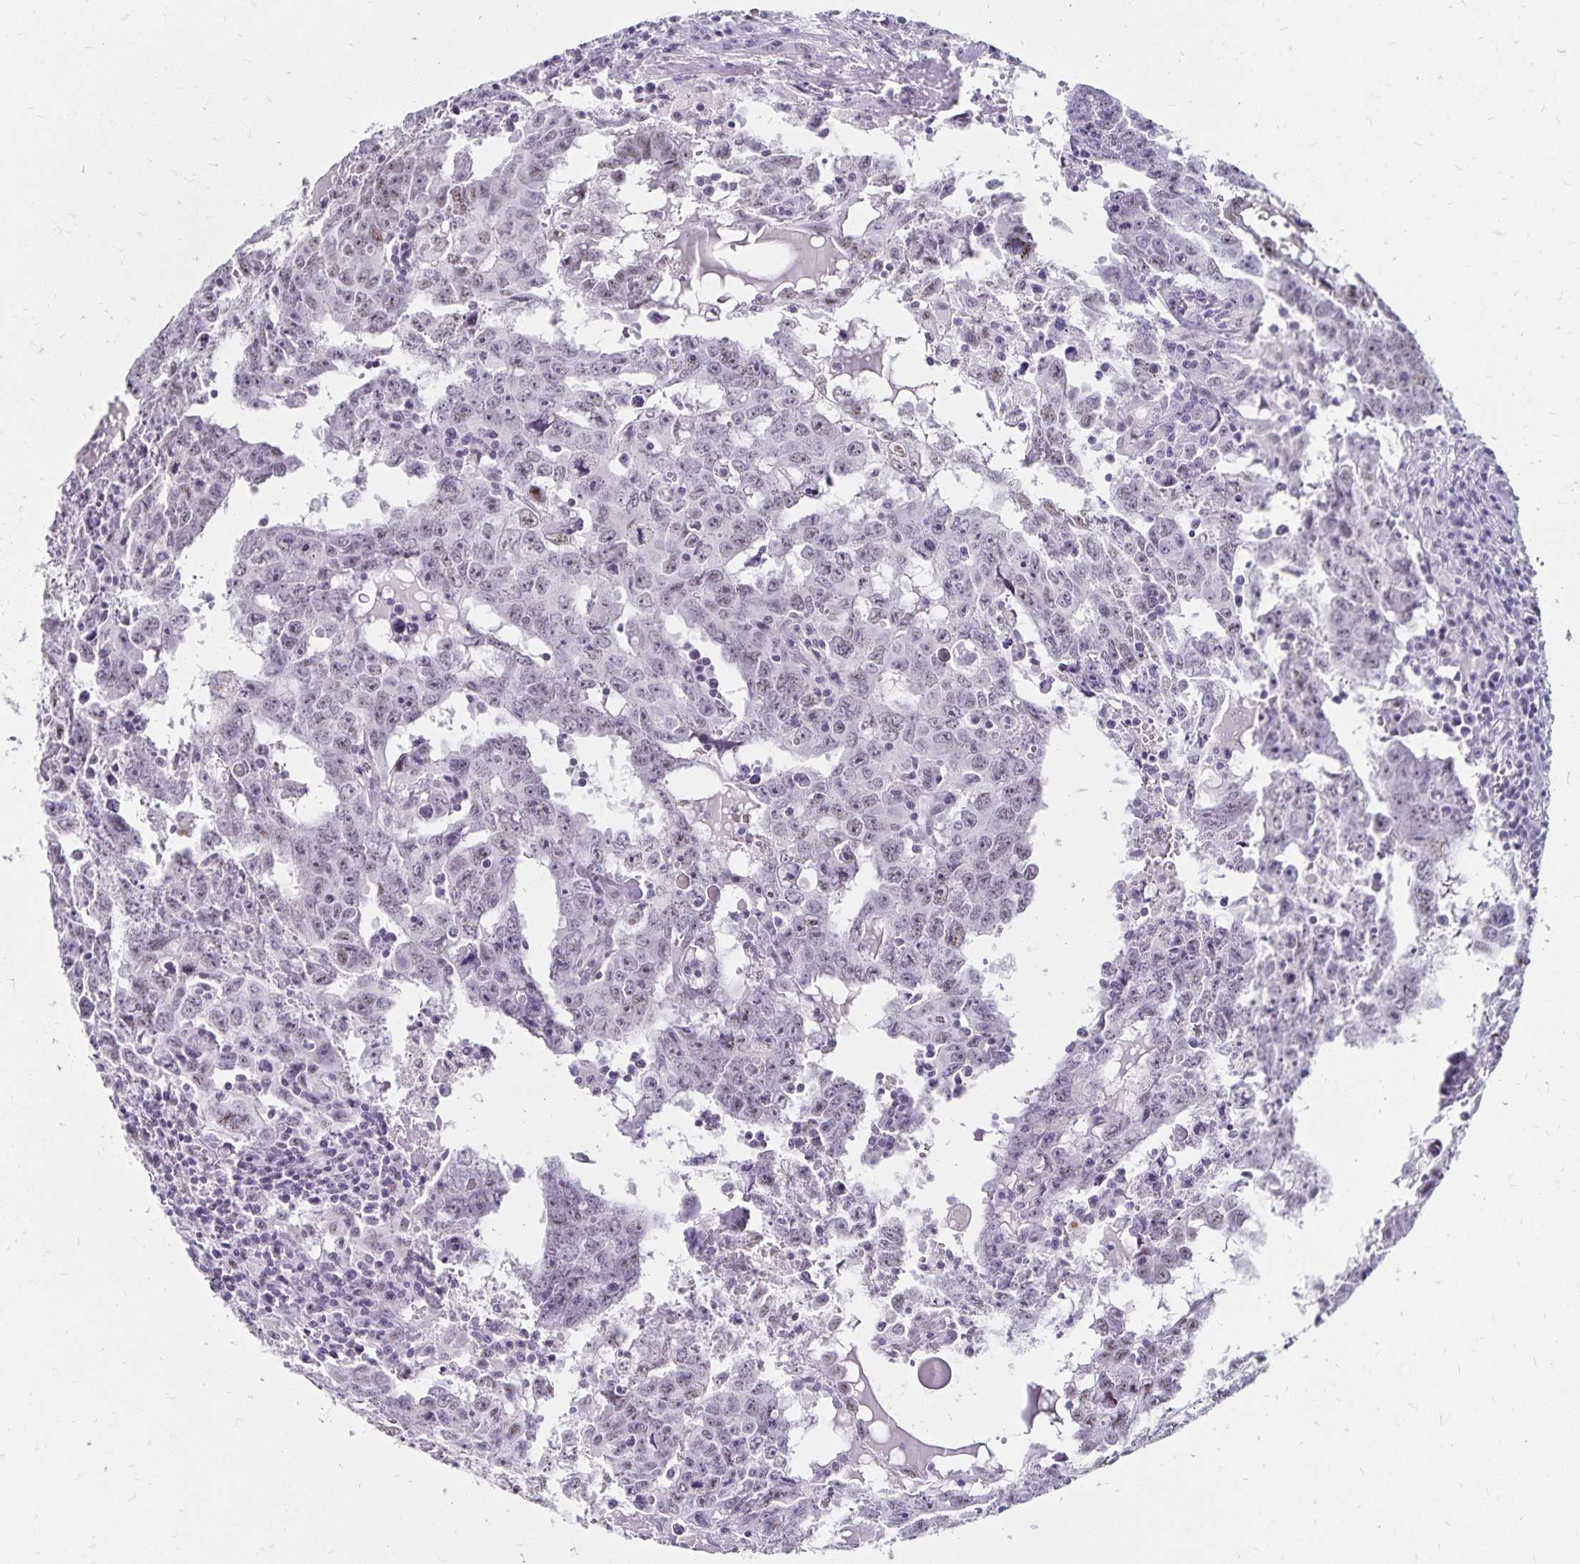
{"staining": {"intensity": "negative", "quantity": "none", "location": "none"}, "tissue": "testis cancer", "cell_type": "Tumor cells", "image_type": "cancer", "snomed": [{"axis": "morphology", "description": "Carcinoma, Embryonal, NOS"}, {"axis": "topography", "description": "Testis"}], "caption": "Histopathology image shows no significant protein staining in tumor cells of embryonal carcinoma (testis).", "gene": "C20orf85", "patient": {"sex": "male", "age": 22}}